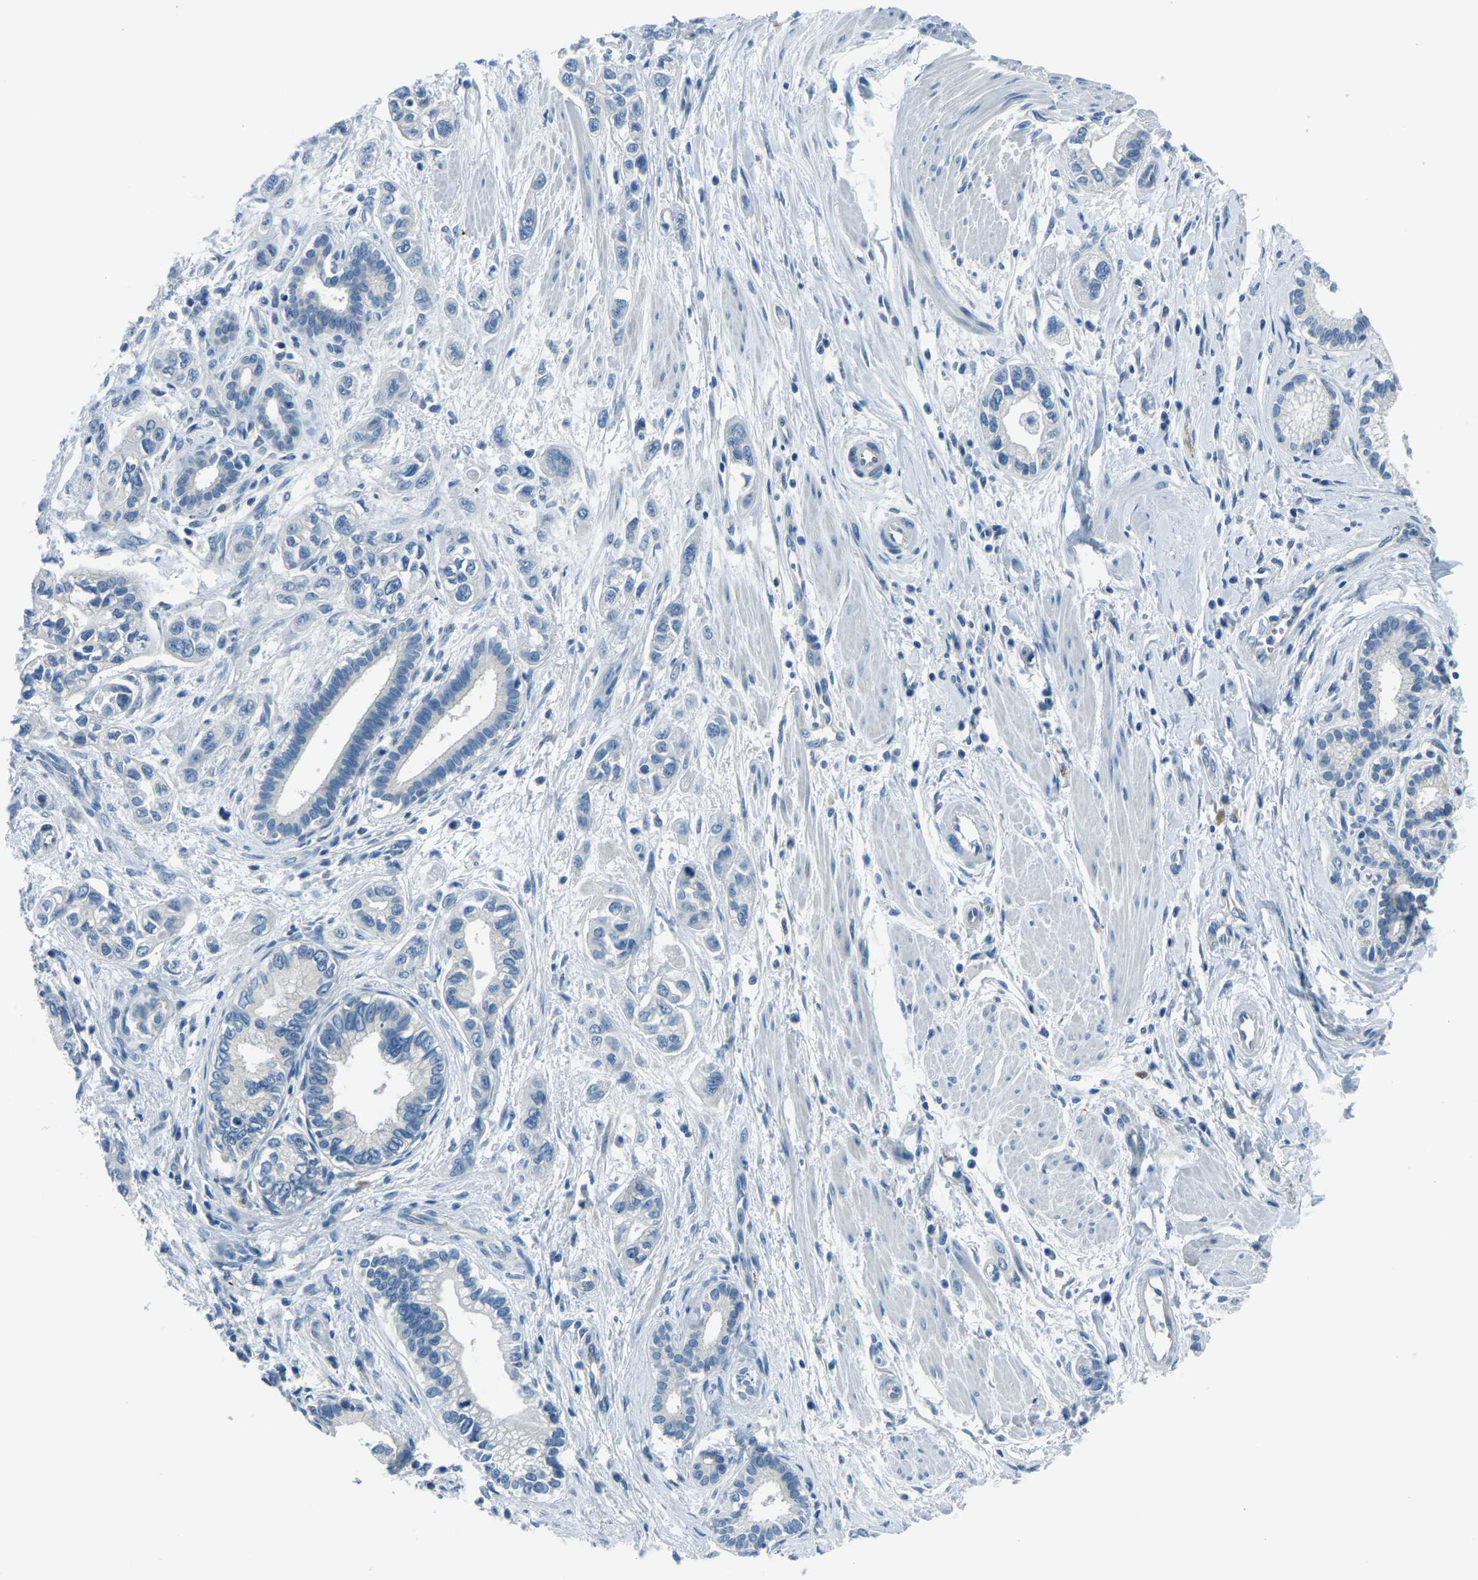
{"staining": {"intensity": "negative", "quantity": "none", "location": "none"}, "tissue": "pancreatic cancer", "cell_type": "Tumor cells", "image_type": "cancer", "snomed": [{"axis": "morphology", "description": "Adenocarcinoma, NOS"}, {"axis": "topography", "description": "Pancreas"}], "caption": "A photomicrograph of human pancreatic adenocarcinoma is negative for staining in tumor cells. The staining was performed using DAB to visualize the protein expression in brown, while the nuclei were stained in blue with hematoxylin (Magnification: 20x).", "gene": "RRP1", "patient": {"sex": "male", "age": 74}}